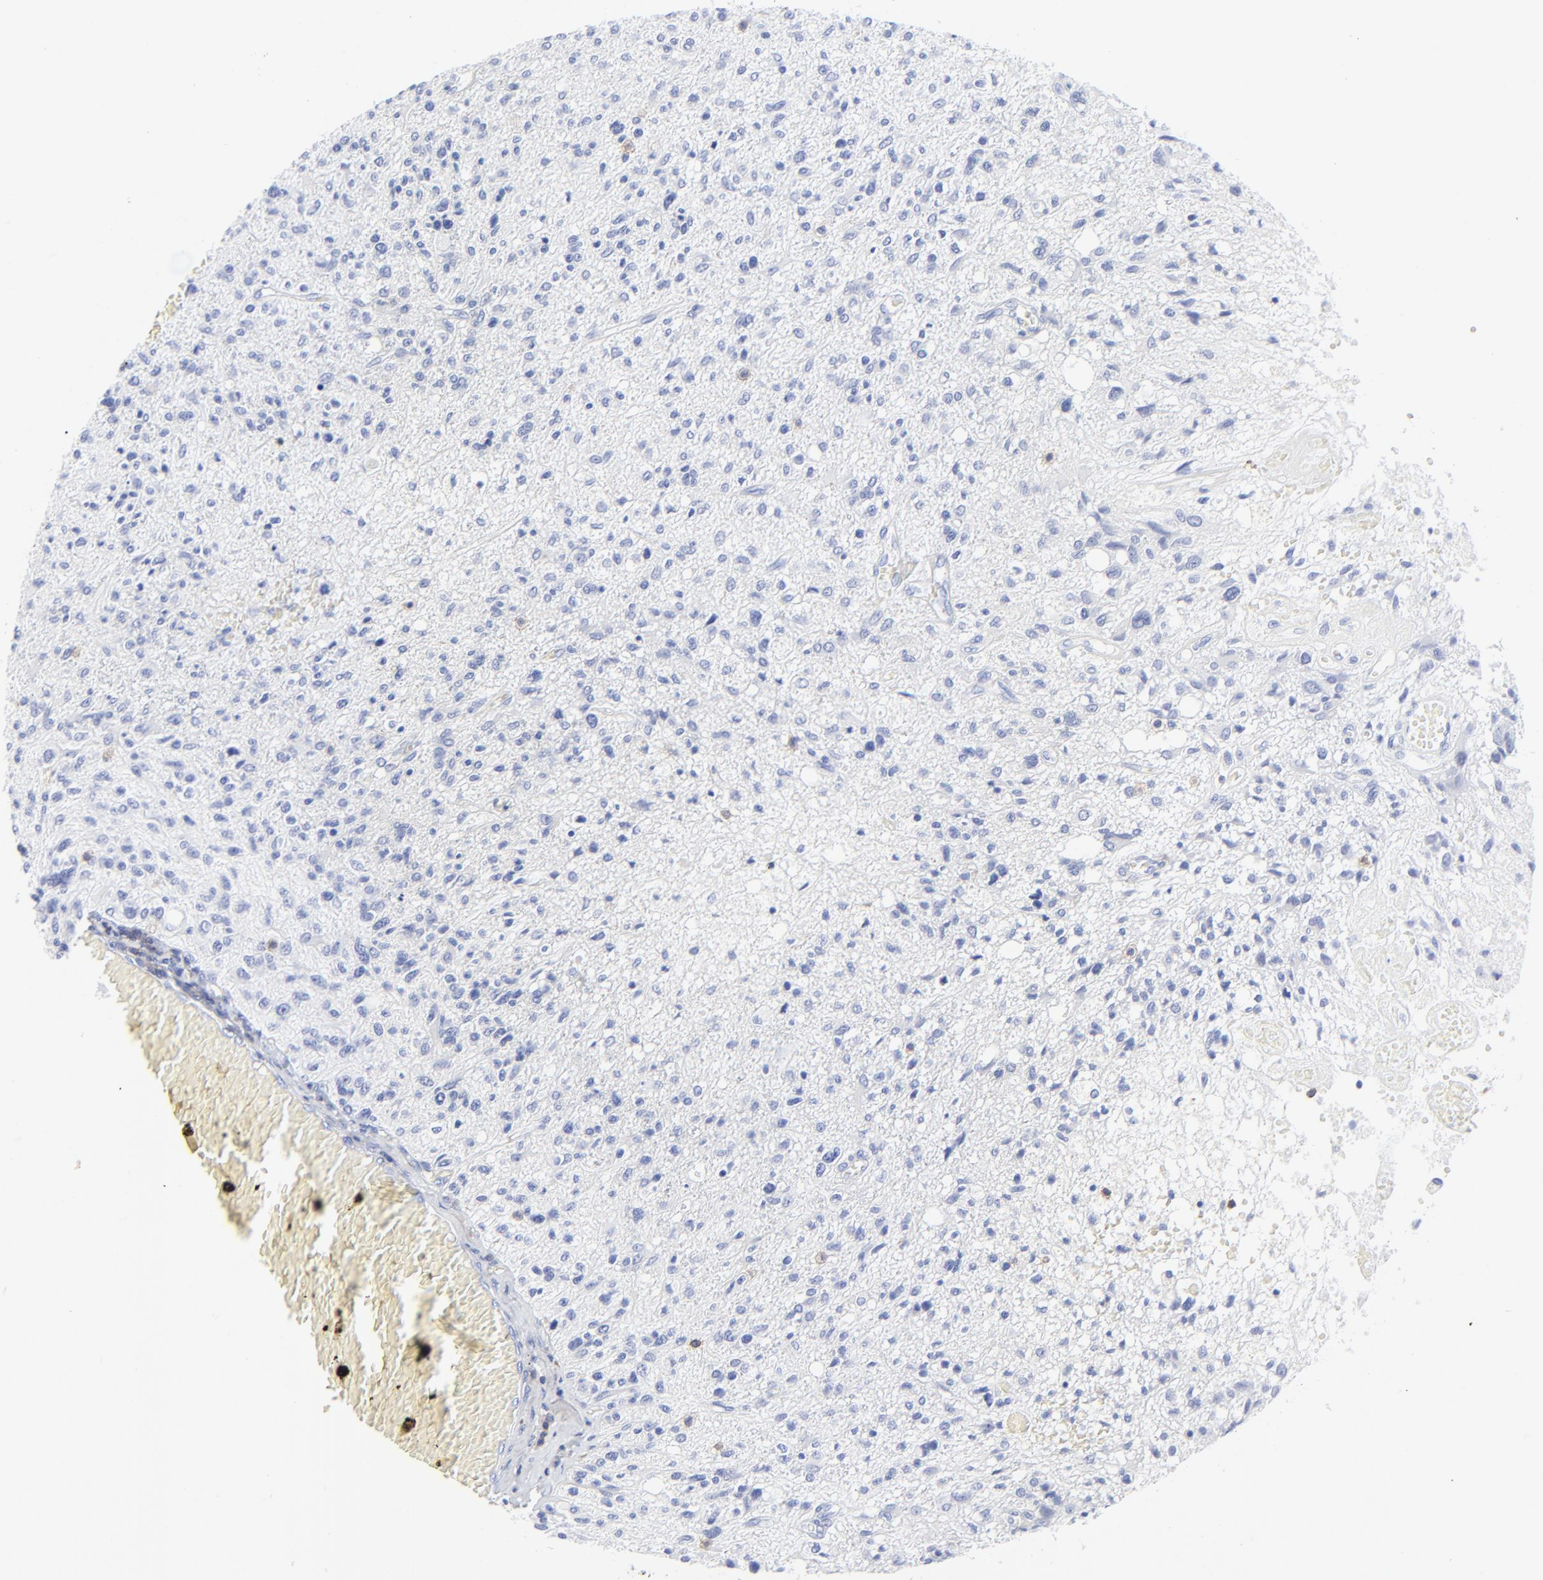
{"staining": {"intensity": "negative", "quantity": "none", "location": "none"}, "tissue": "glioma", "cell_type": "Tumor cells", "image_type": "cancer", "snomed": [{"axis": "morphology", "description": "Glioma, malignant, High grade"}, {"axis": "topography", "description": "Cerebral cortex"}], "caption": "Immunohistochemistry micrograph of neoplastic tissue: human high-grade glioma (malignant) stained with DAB shows no significant protein staining in tumor cells. (DAB IHC visualized using brightfield microscopy, high magnification).", "gene": "LCK", "patient": {"sex": "male", "age": 76}}